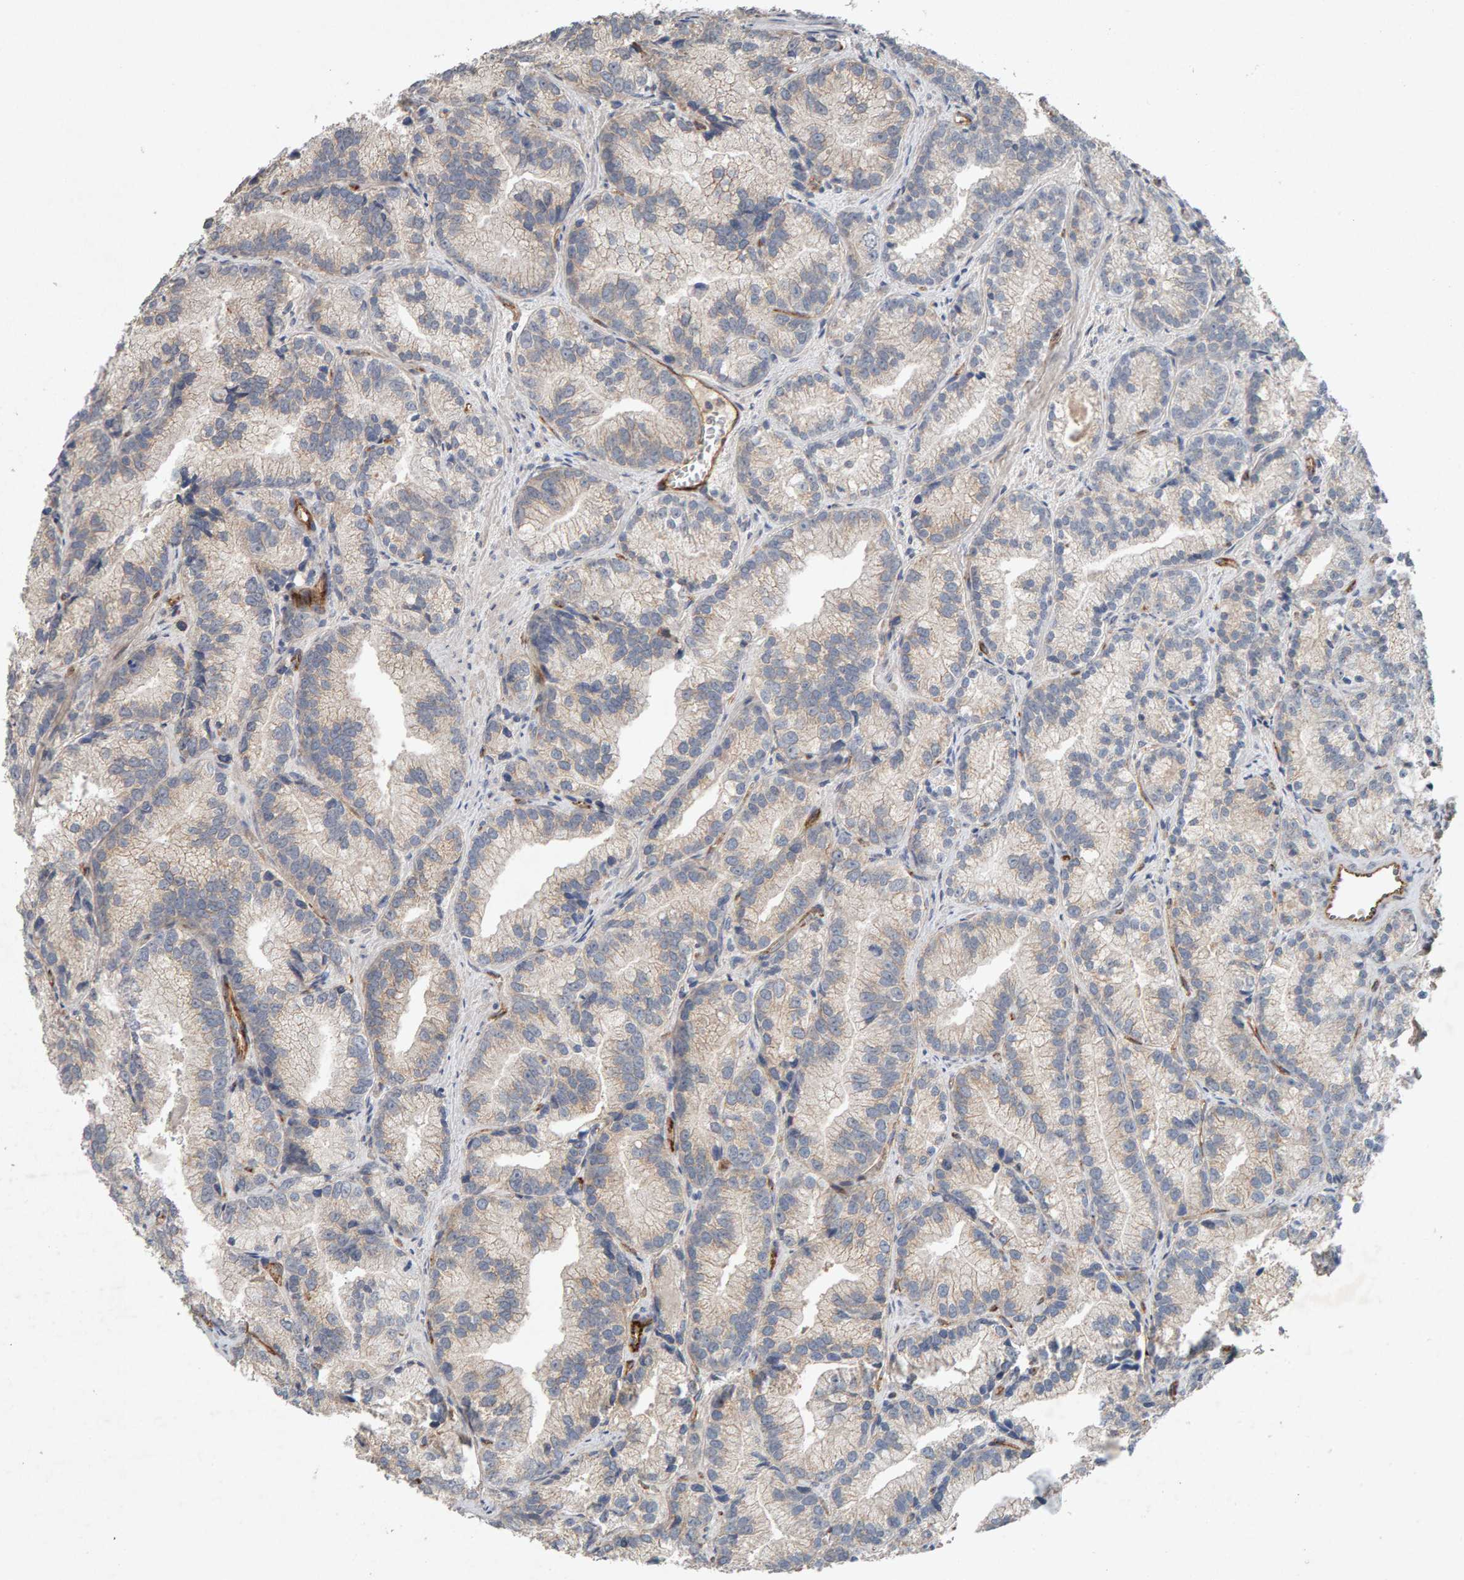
{"staining": {"intensity": "negative", "quantity": "none", "location": "none"}, "tissue": "prostate cancer", "cell_type": "Tumor cells", "image_type": "cancer", "snomed": [{"axis": "morphology", "description": "Adenocarcinoma, Low grade"}, {"axis": "topography", "description": "Prostate"}], "caption": "Immunohistochemistry histopathology image of adenocarcinoma (low-grade) (prostate) stained for a protein (brown), which reveals no expression in tumor cells.", "gene": "PTPRM", "patient": {"sex": "male", "age": 89}}